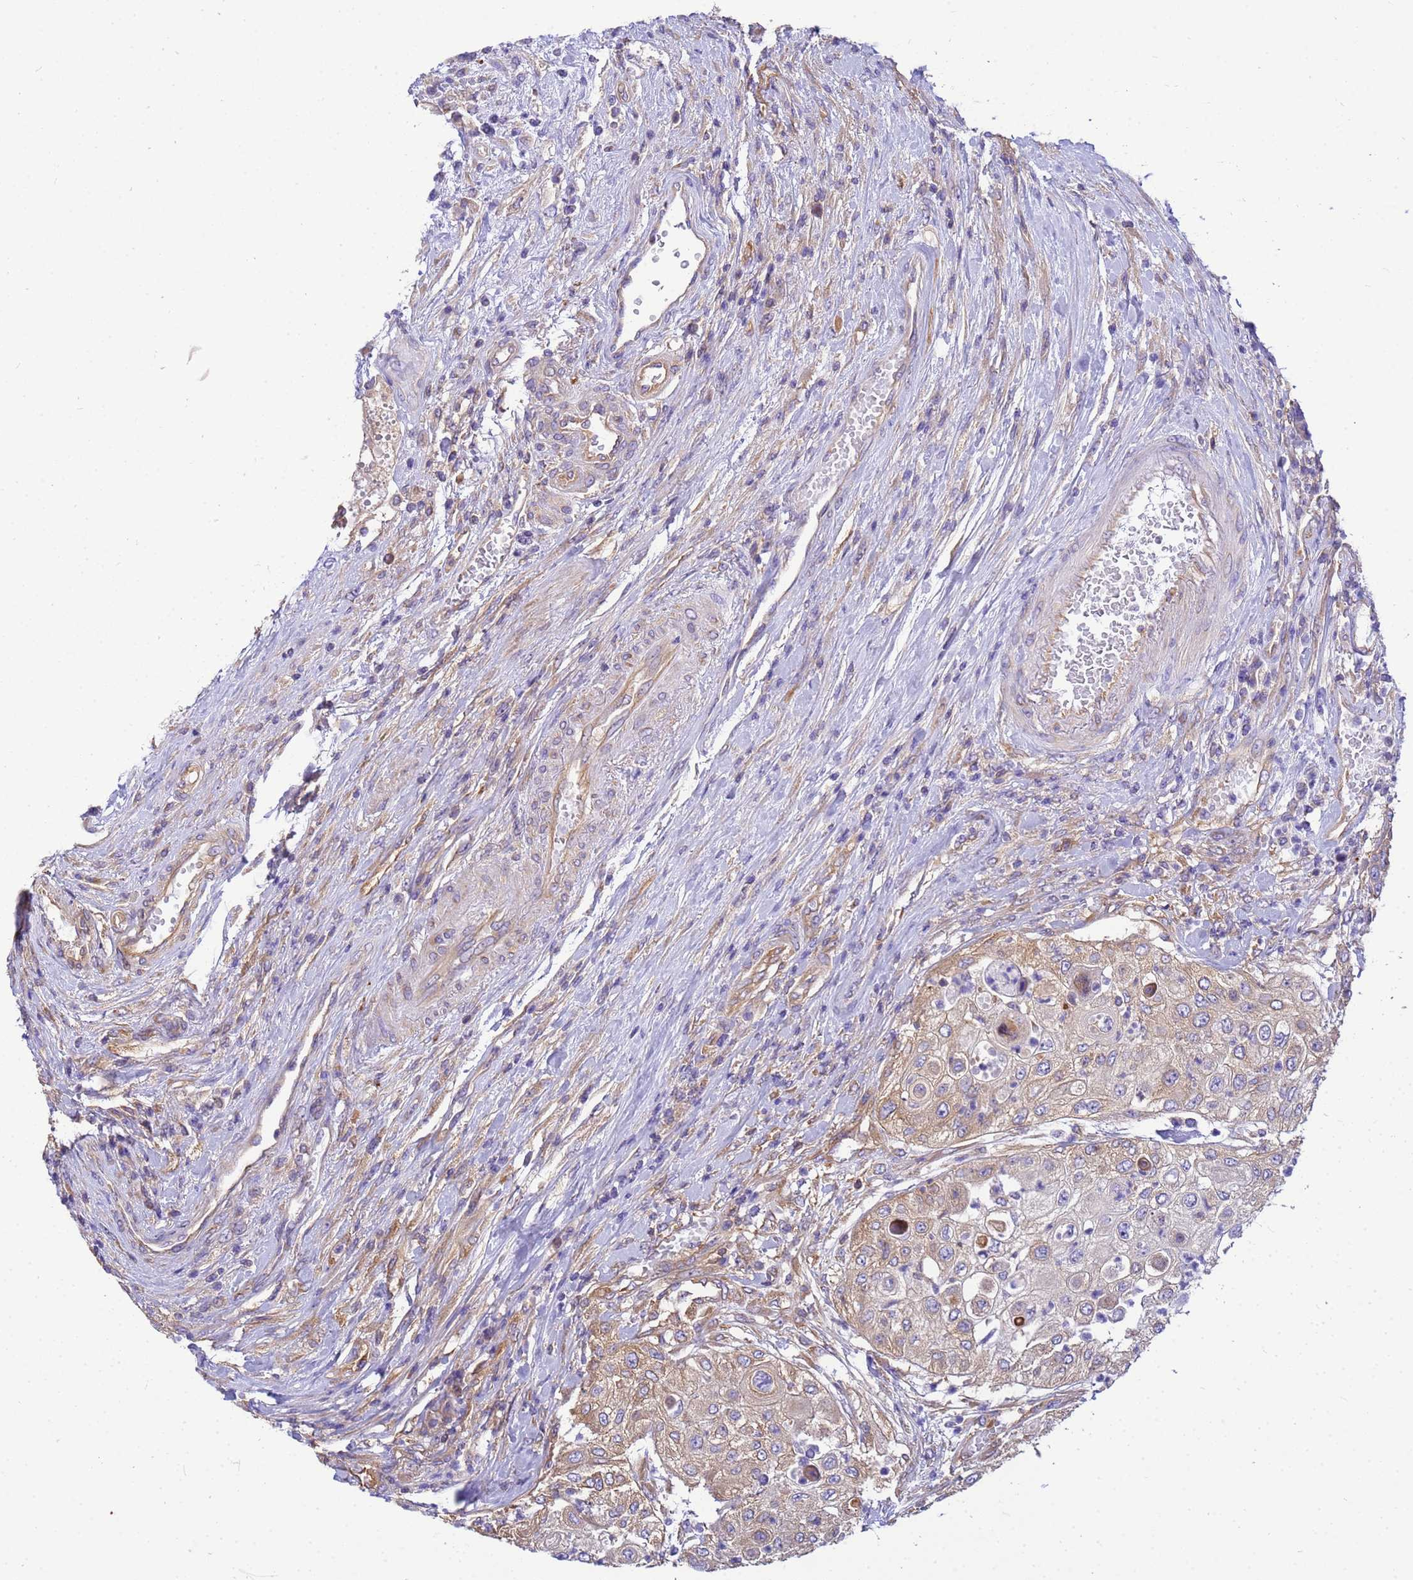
{"staining": {"intensity": "weak", "quantity": ">75%", "location": "cytoplasmic/membranous"}, "tissue": "urothelial cancer", "cell_type": "Tumor cells", "image_type": "cancer", "snomed": [{"axis": "morphology", "description": "Urothelial carcinoma, High grade"}, {"axis": "topography", "description": "Urinary bladder"}], "caption": "Immunohistochemistry (IHC) (DAB) staining of human urothelial carcinoma (high-grade) demonstrates weak cytoplasmic/membranous protein expression in about >75% of tumor cells.", "gene": "TUBB1", "patient": {"sex": "female", "age": 79}}